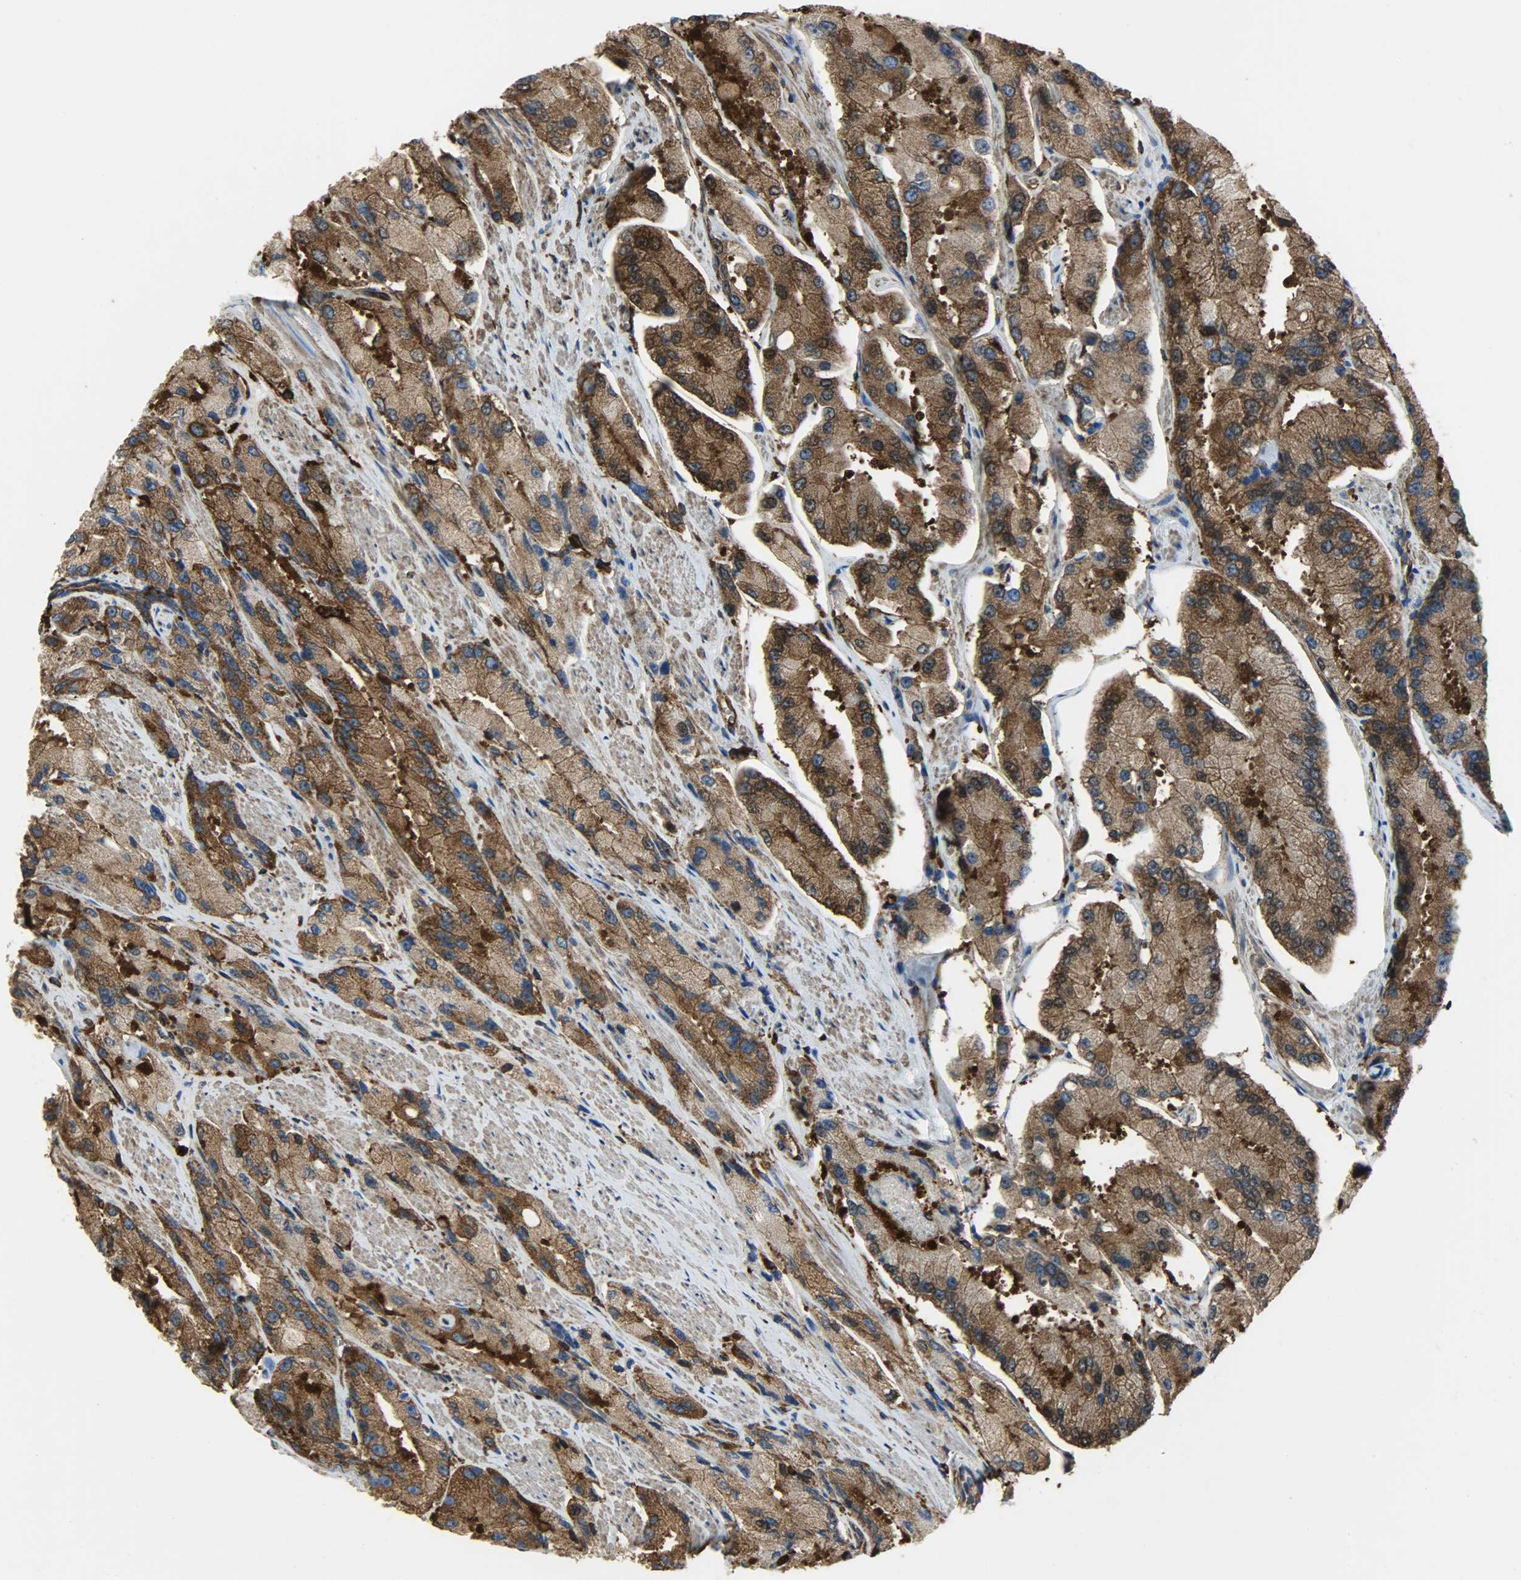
{"staining": {"intensity": "strong", "quantity": ">75%", "location": "cytoplasmic/membranous"}, "tissue": "prostate cancer", "cell_type": "Tumor cells", "image_type": "cancer", "snomed": [{"axis": "morphology", "description": "Adenocarcinoma, High grade"}, {"axis": "topography", "description": "Prostate"}], "caption": "Protein positivity by IHC reveals strong cytoplasmic/membranous positivity in approximately >75% of tumor cells in prostate cancer (adenocarcinoma (high-grade)). The protein is shown in brown color, while the nuclei are stained blue.", "gene": "VASP", "patient": {"sex": "male", "age": 58}}